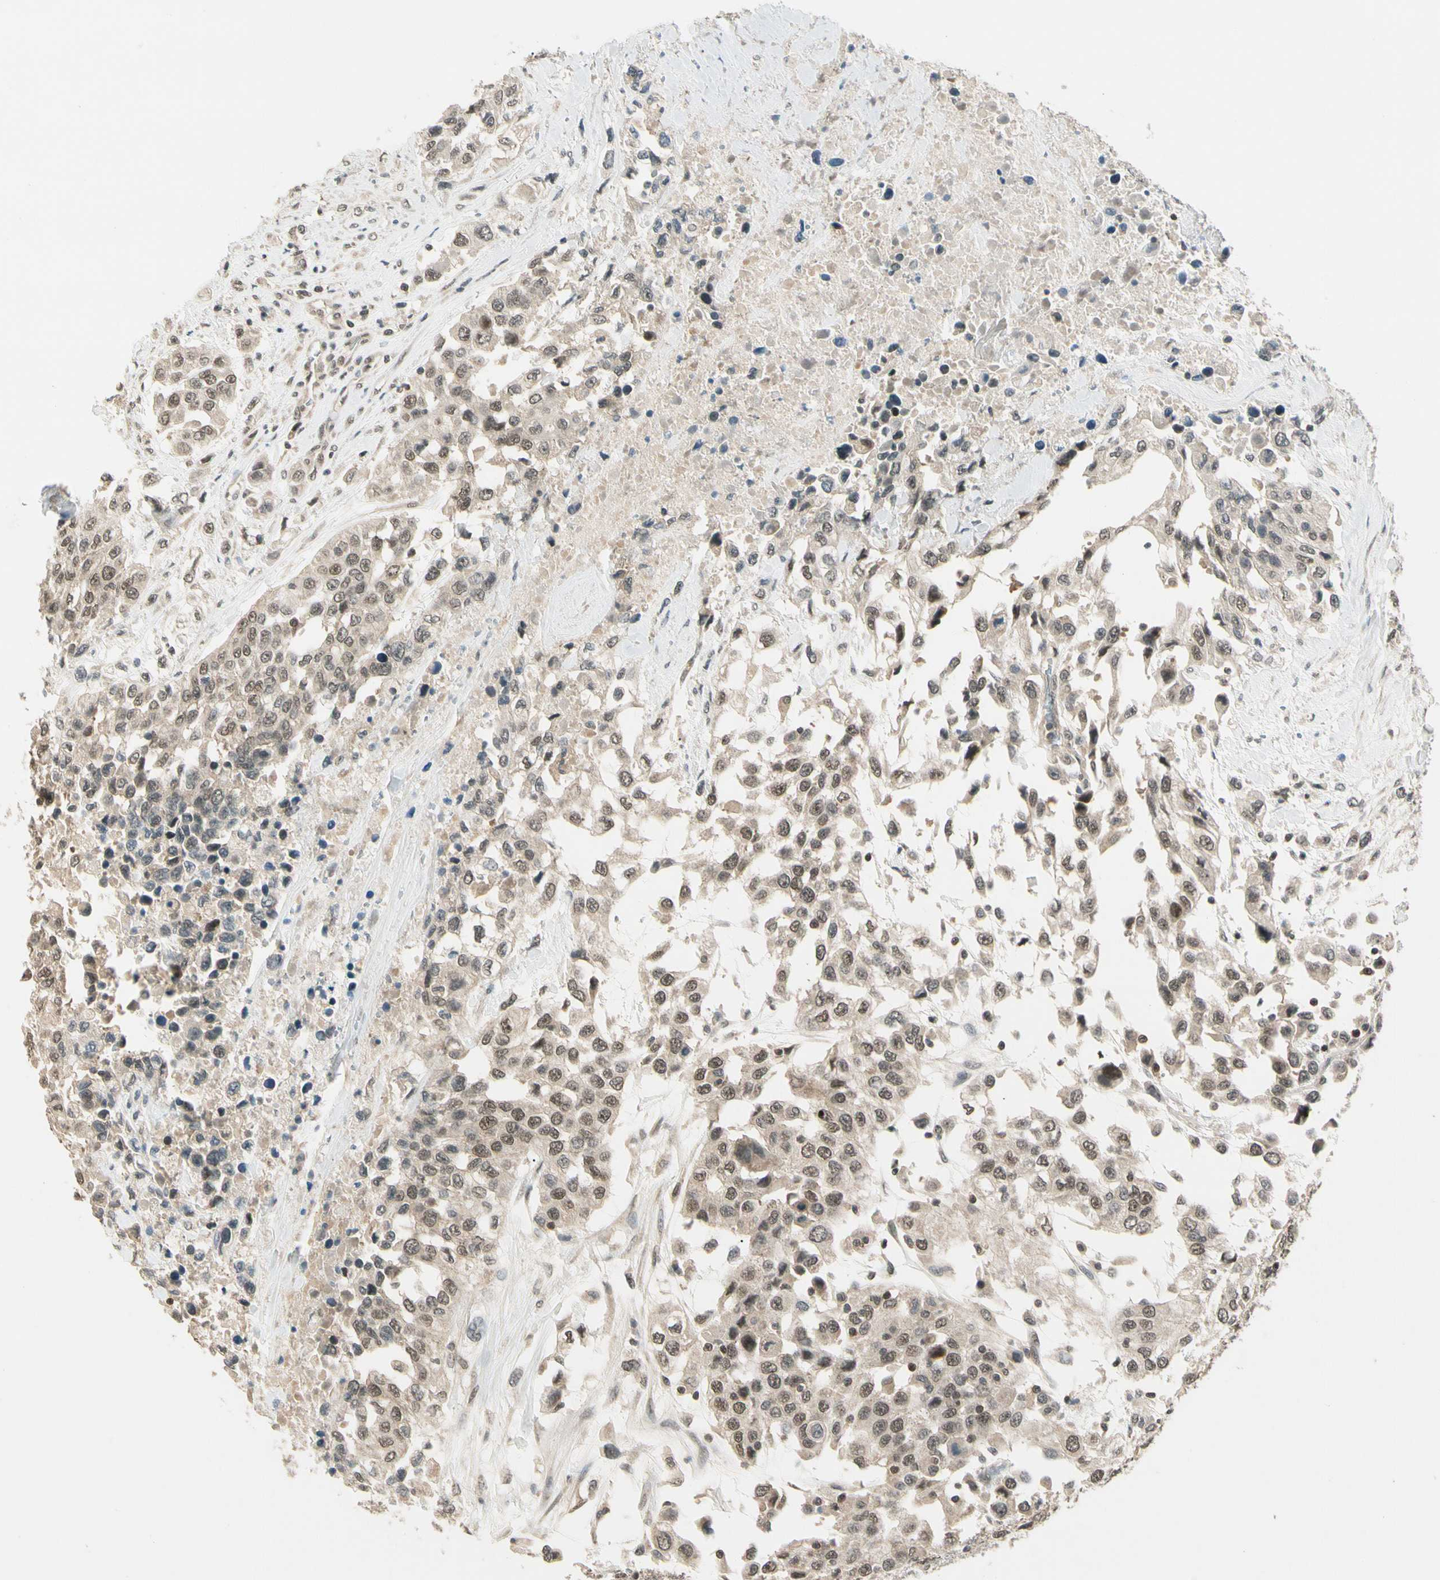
{"staining": {"intensity": "weak", "quantity": ">75%", "location": "cytoplasmic/membranous,nuclear"}, "tissue": "urothelial cancer", "cell_type": "Tumor cells", "image_type": "cancer", "snomed": [{"axis": "morphology", "description": "Urothelial carcinoma, High grade"}, {"axis": "topography", "description": "Urinary bladder"}], "caption": "IHC of high-grade urothelial carcinoma demonstrates low levels of weak cytoplasmic/membranous and nuclear expression in about >75% of tumor cells.", "gene": "ZSCAN12", "patient": {"sex": "female", "age": 80}}